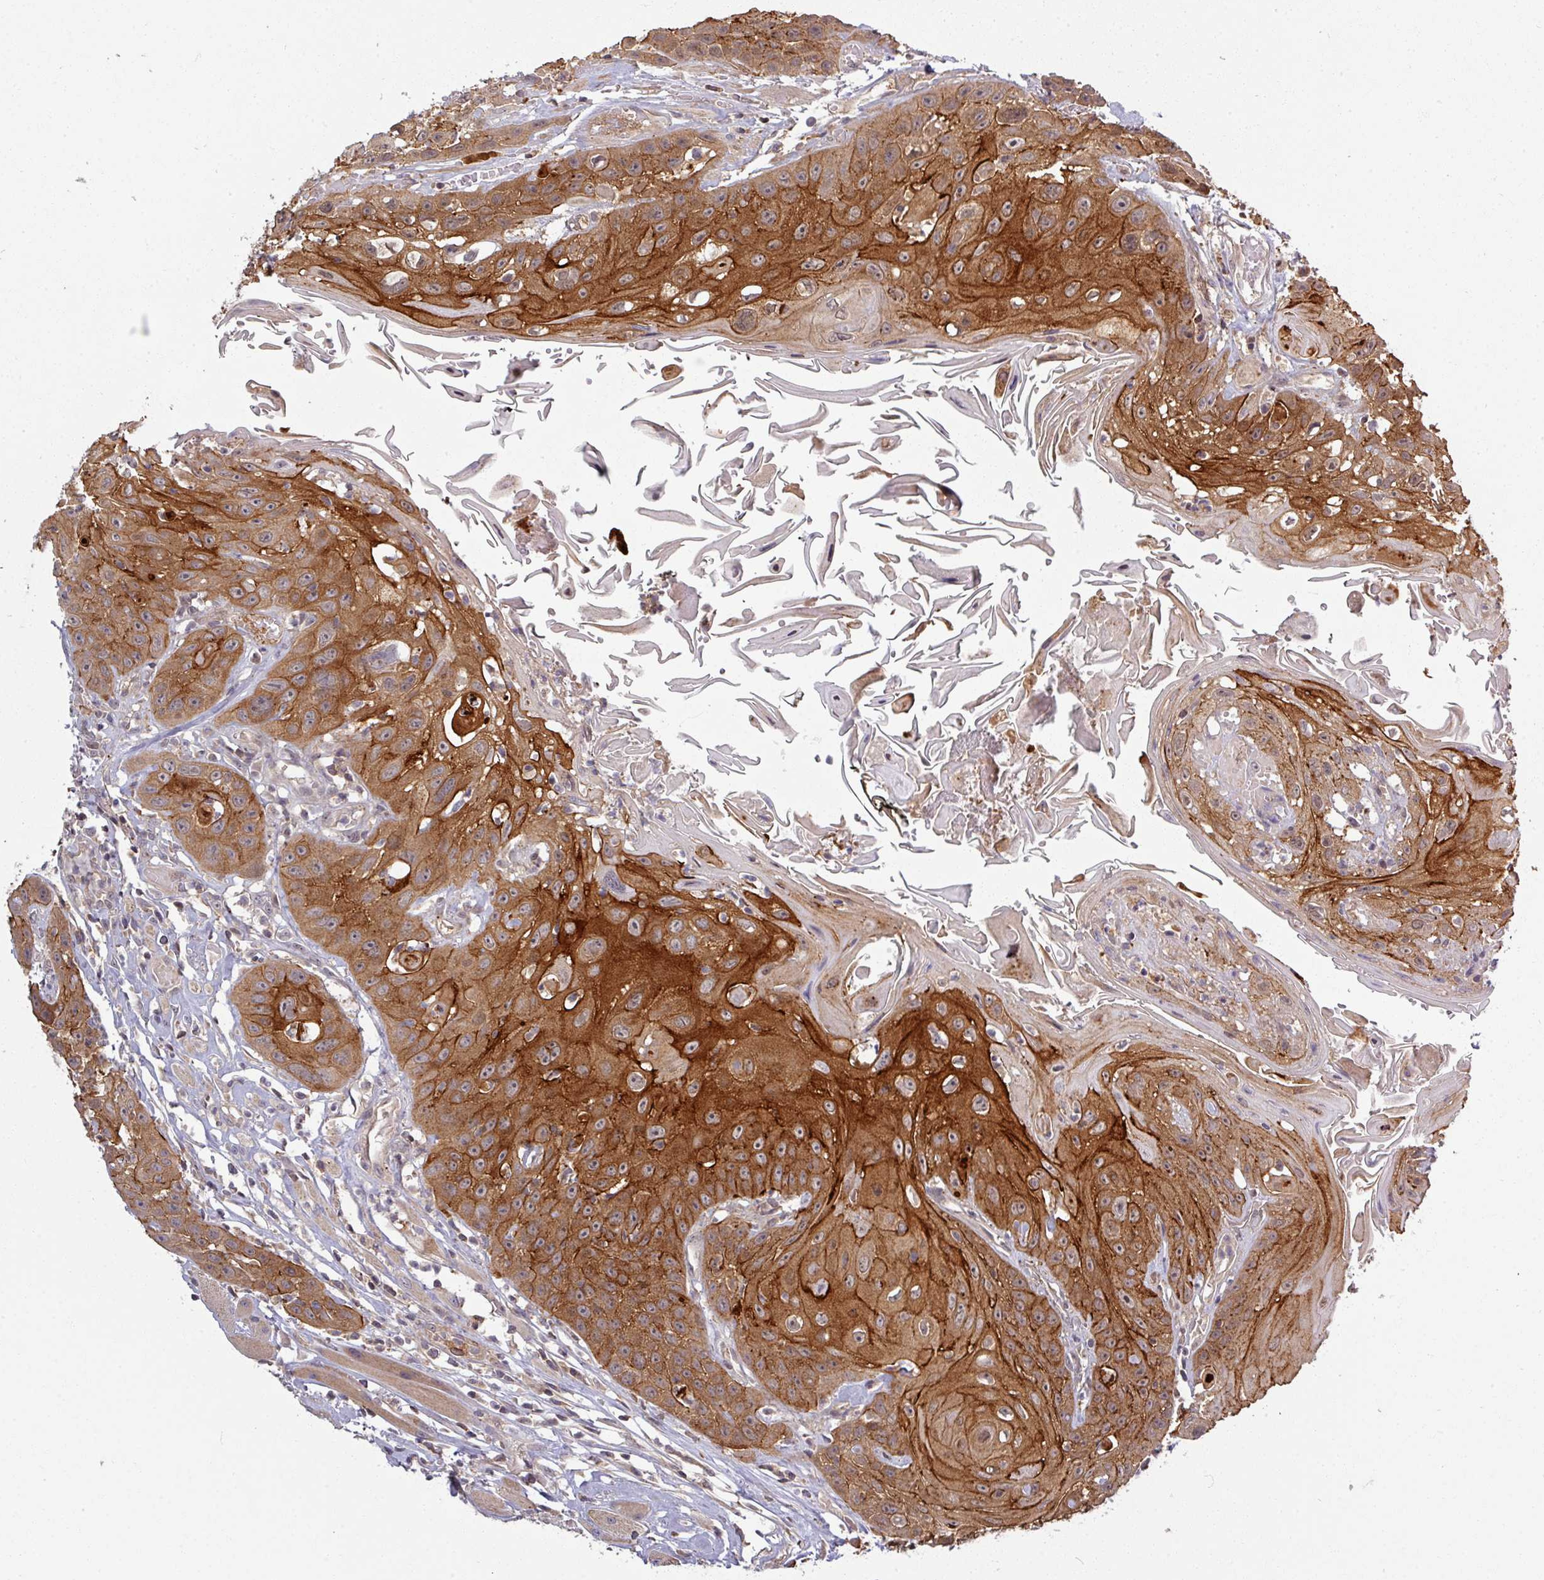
{"staining": {"intensity": "strong", "quantity": ">75%", "location": "cytoplasmic/membranous"}, "tissue": "head and neck cancer", "cell_type": "Tumor cells", "image_type": "cancer", "snomed": [{"axis": "morphology", "description": "Squamous cell carcinoma, NOS"}, {"axis": "topography", "description": "Head-Neck"}], "caption": "IHC (DAB (3,3'-diaminobenzidine)) staining of head and neck squamous cell carcinoma exhibits strong cytoplasmic/membranous protein expression in about >75% of tumor cells.", "gene": "TUSC3", "patient": {"sex": "female", "age": 59}}